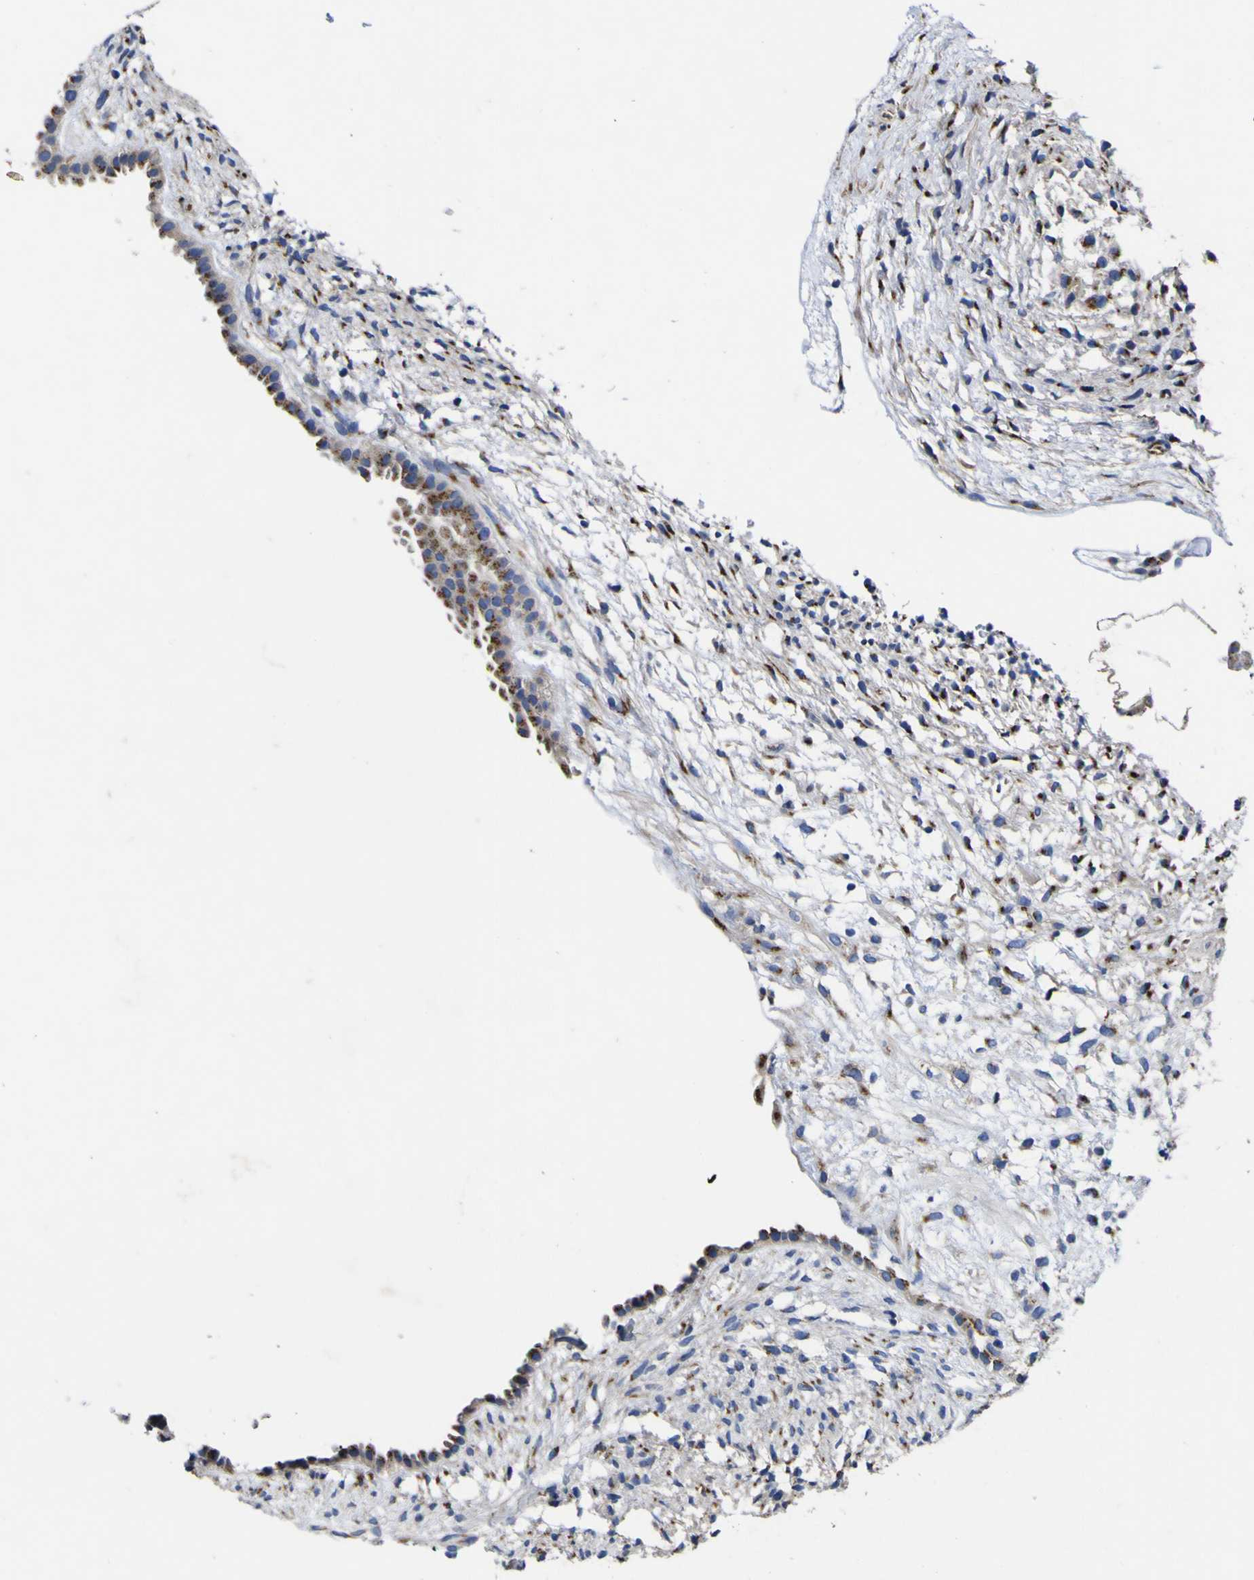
{"staining": {"intensity": "negative", "quantity": "none", "location": "none"}, "tissue": "ovary", "cell_type": "Ovarian stroma cells", "image_type": "normal", "snomed": [{"axis": "morphology", "description": "Normal tissue, NOS"}, {"axis": "morphology", "description": "Cyst, NOS"}, {"axis": "topography", "description": "Ovary"}], "caption": "IHC image of normal human ovary stained for a protein (brown), which reveals no staining in ovarian stroma cells. Nuclei are stained in blue.", "gene": "COA1", "patient": {"sex": "female", "age": 18}}